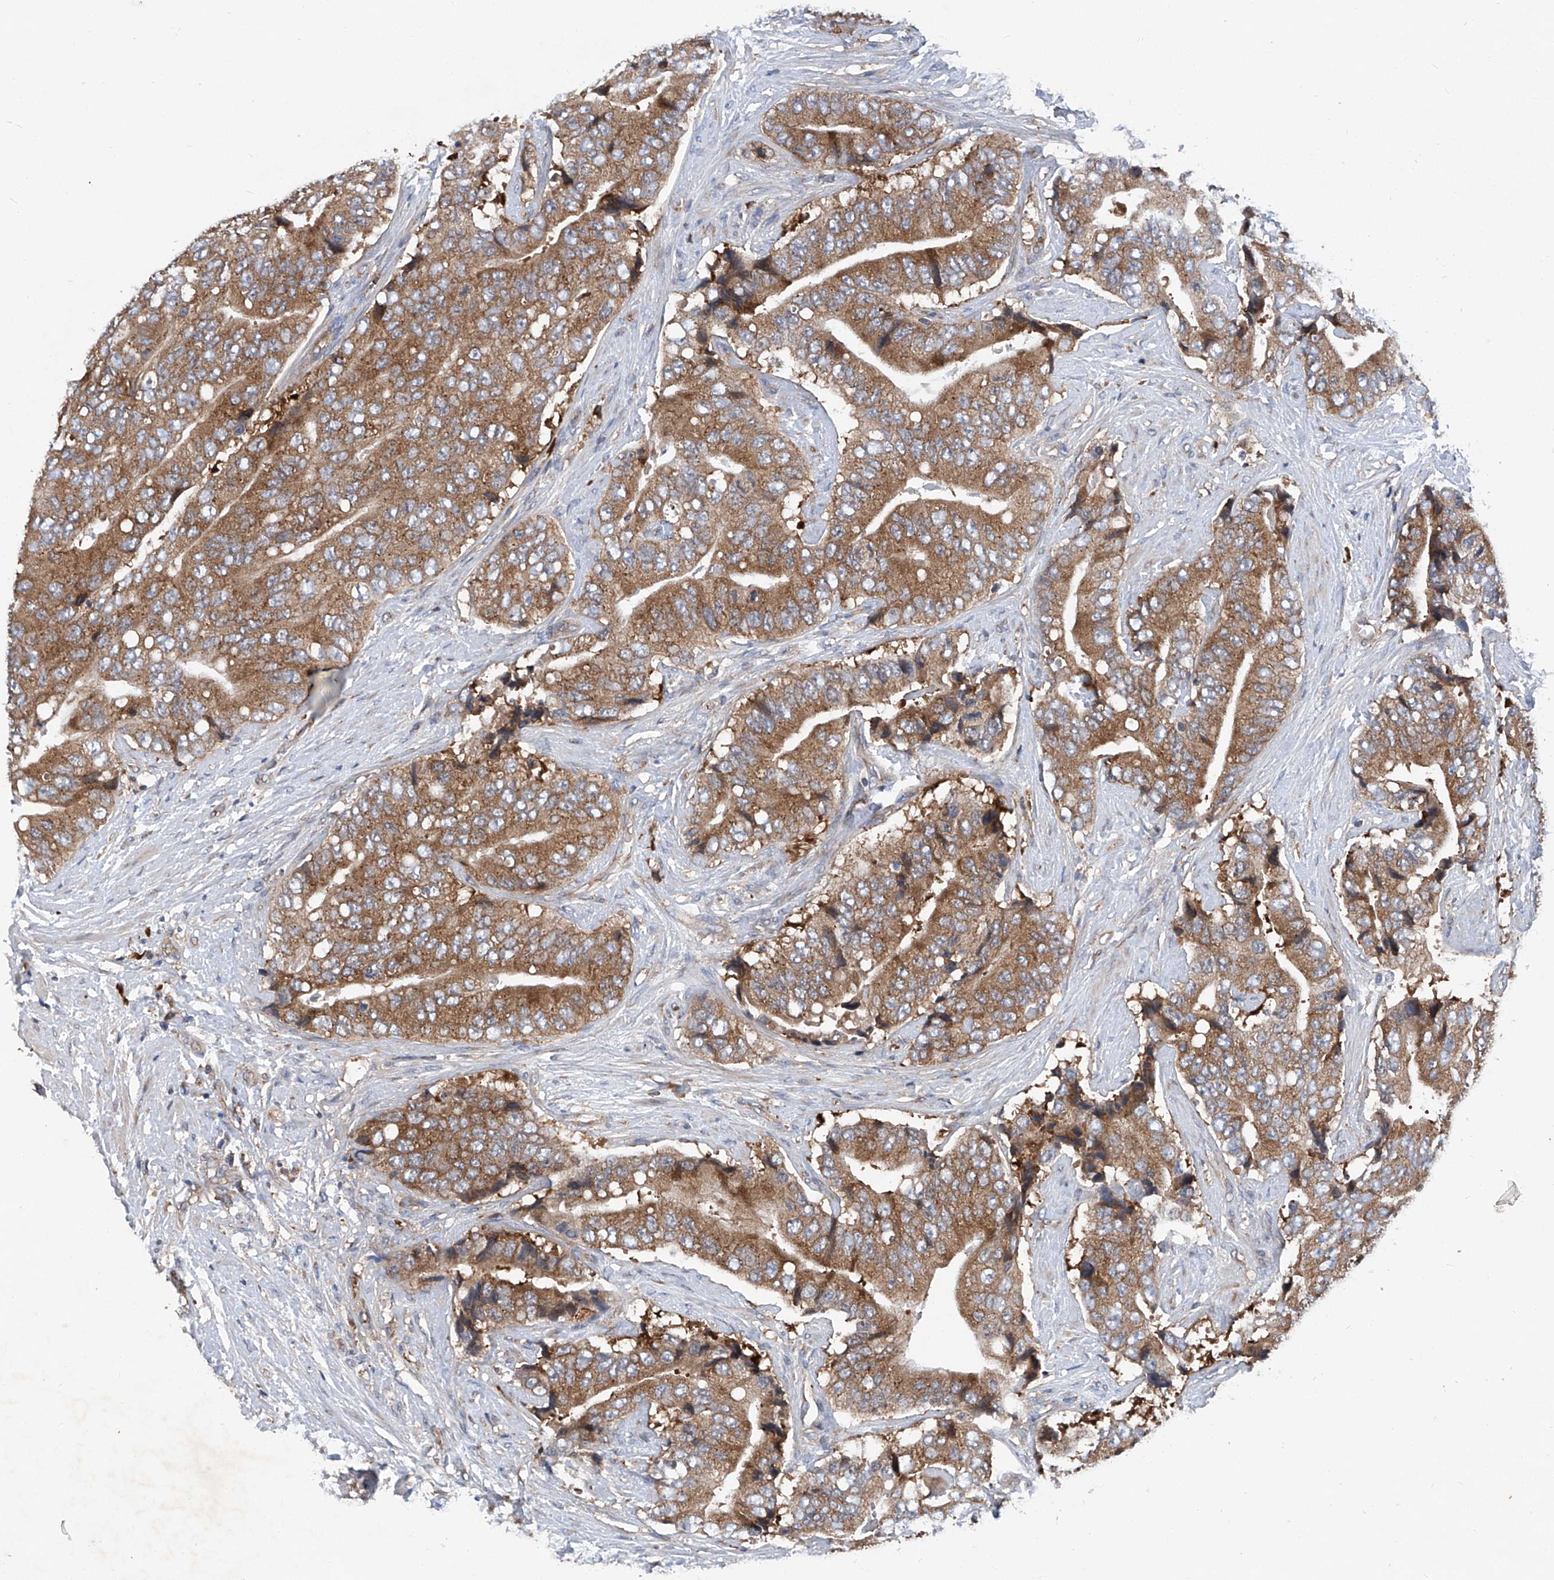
{"staining": {"intensity": "moderate", "quantity": ">75%", "location": "cytoplasmic/membranous"}, "tissue": "prostate cancer", "cell_type": "Tumor cells", "image_type": "cancer", "snomed": [{"axis": "morphology", "description": "Adenocarcinoma, High grade"}, {"axis": "topography", "description": "Prostate"}], "caption": "Protein expression analysis of prostate high-grade adenocarcinoma demonstrates moderate cytoplasmic/membranous expression in approximately >75% of tumor cells.", "gene": "ASCC3", "patient": {"sex": "male", "age": 70}}